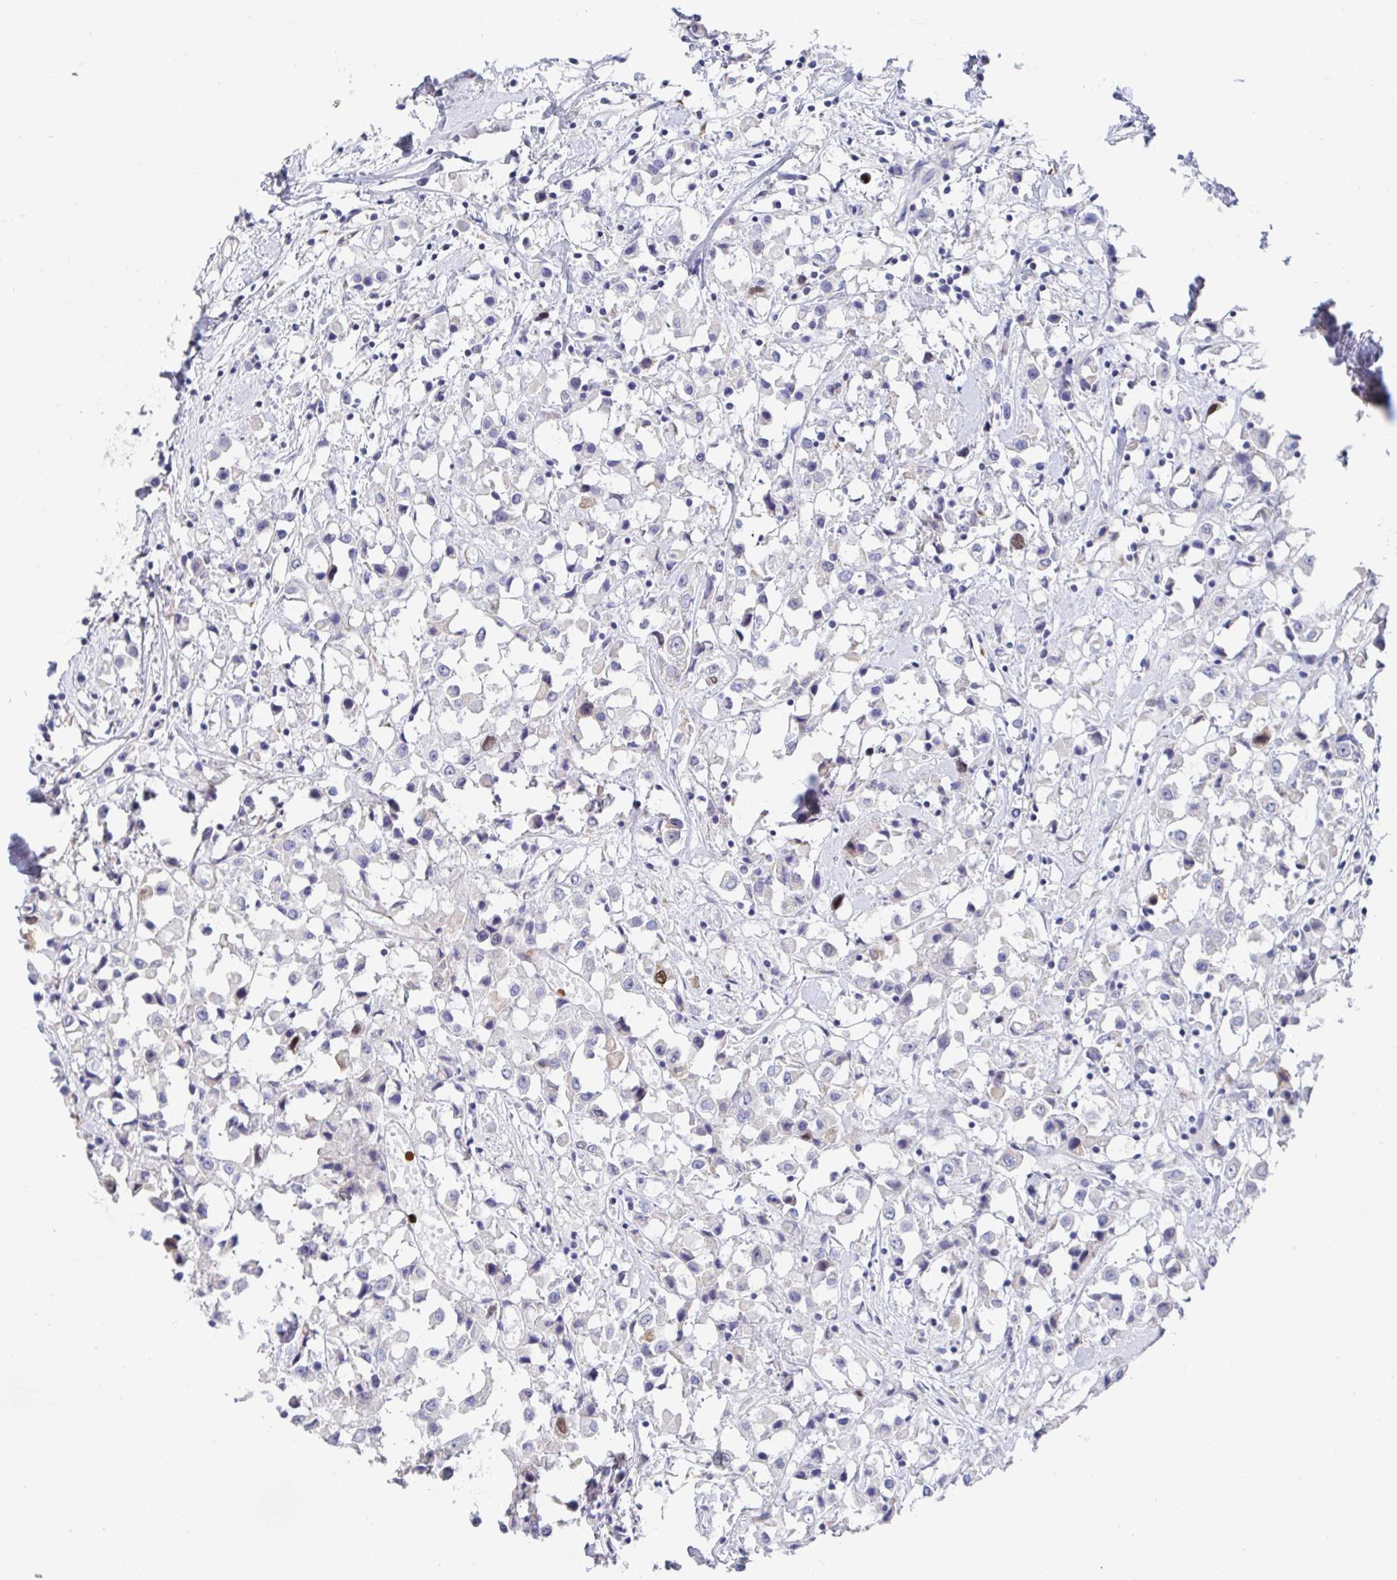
{"staining": {"intensity": "moderate", "quantity": "<25%", "location": "nuclear"}, "tissue": "breast cancer", "cell_type": "Tumor cells", "image_type": "cancer", "snomed": [{"axis": "morphology", "description": "Duct carcinoma"}, {"axis": "topography", "description": "Breast"}], "caption": "Immunohistochemistry (IHC) image of breast cancer (invasive ductal carcinoma) stained for a protein (brown), which displays low levels of moderate nuclear staining in about <25% of tumor cells.", "gene": "ATP5F1C", "patient": {"sex": "female", "age": 61}}